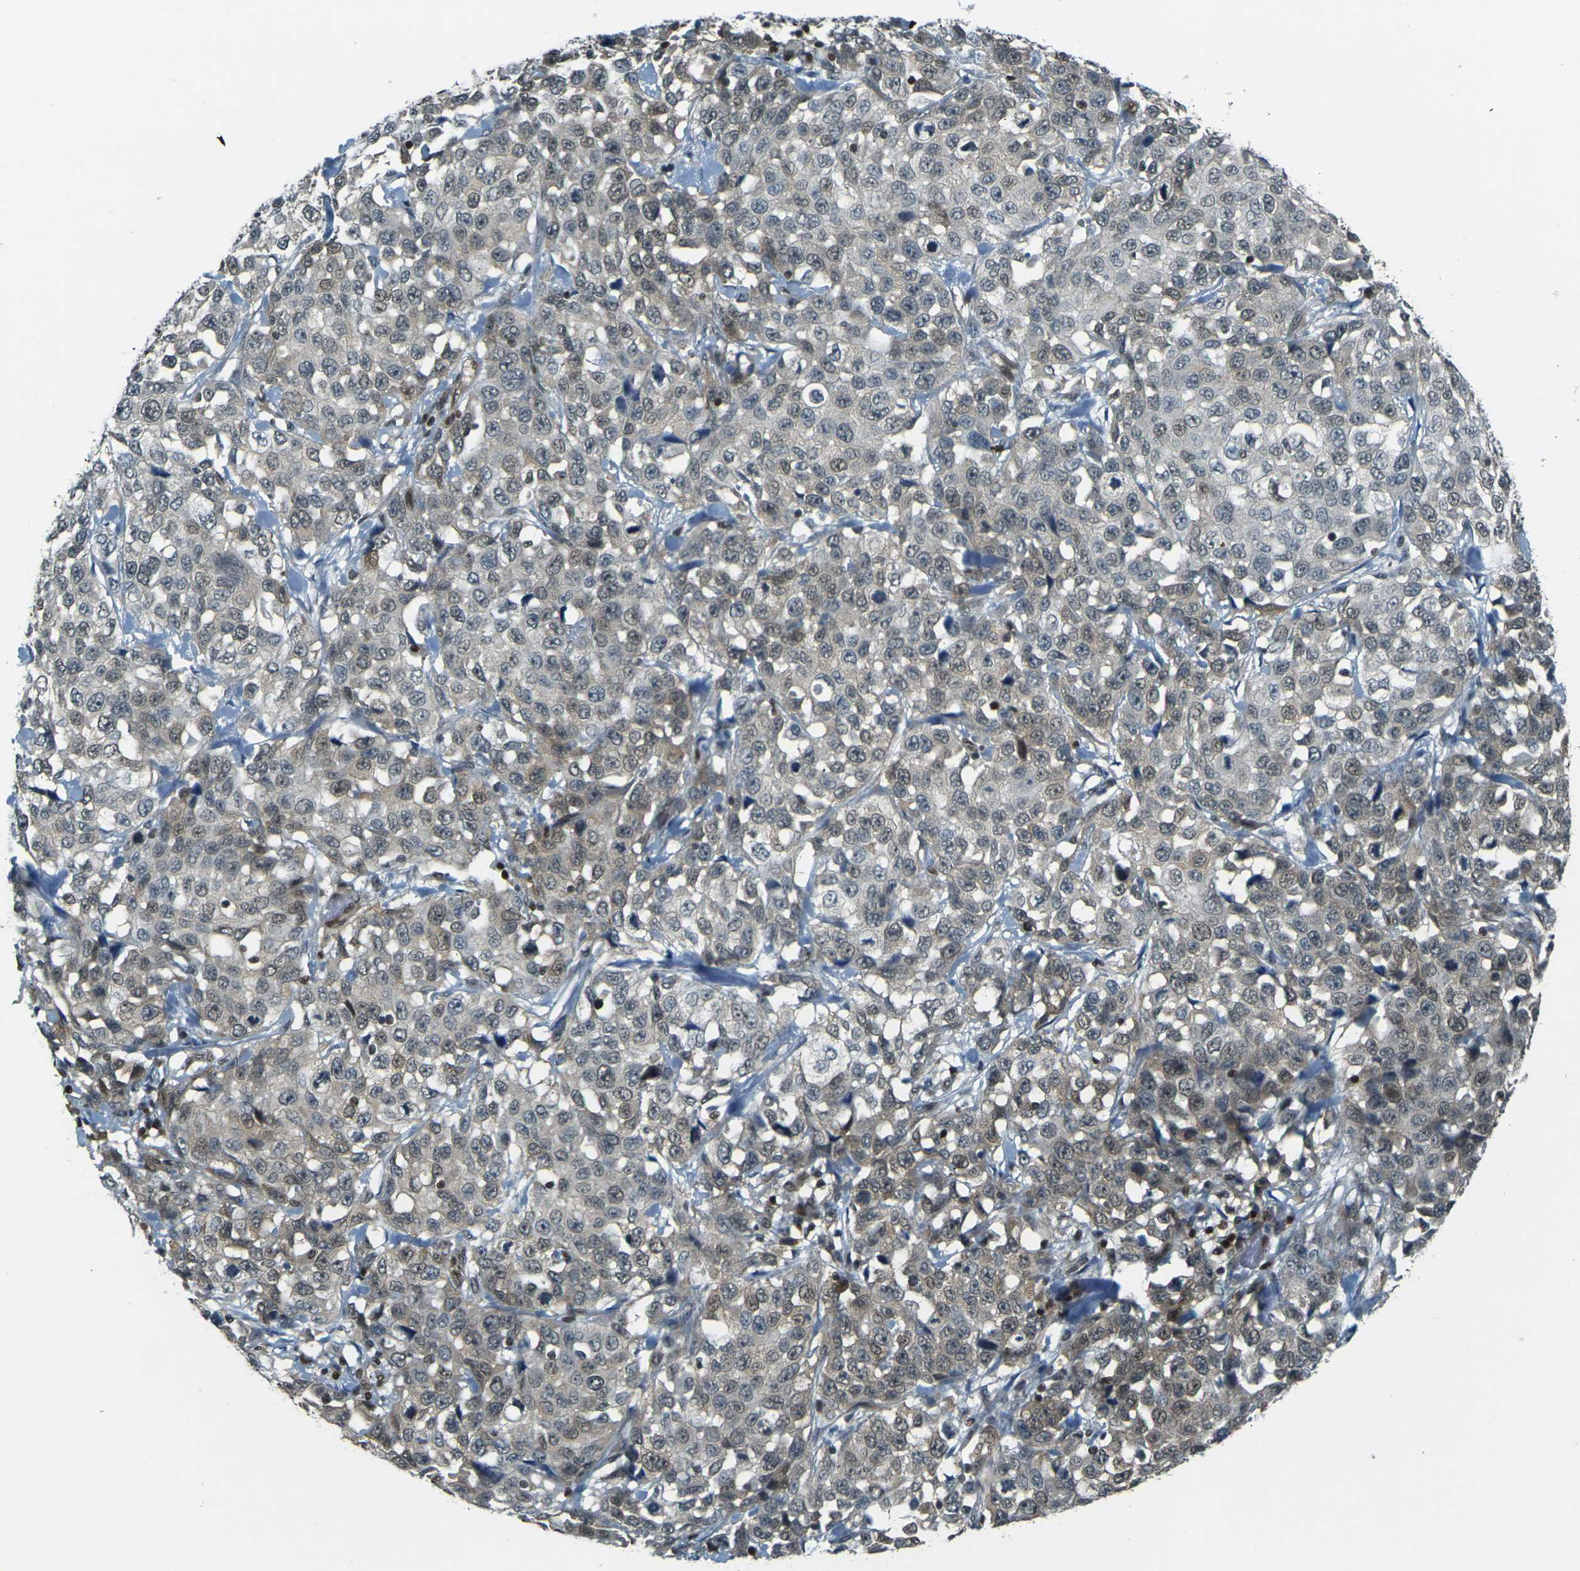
{"staining": {"intensity": "weak", "quantity": "25%-75%", "location": "nuclear"}, "tissue": "stomach cancer", "cell_type": "Tumor cells", "image_type": "cancer", "snomed": [{"axis": "morphology", "description": "Normal tissue, NOS"}, {"axis": "morphology", "description": "Adenocarcinoma, NOS"}, {"axis": "topography", "description": "Stomach"}], "caption": "Protein expression analysis of stomach cancer exhibits weak nuclear staining in approximately 25%-75% of tumor cells.", "gene": "NHEJ1", "patient": {"sex": "male", "age": 48}}